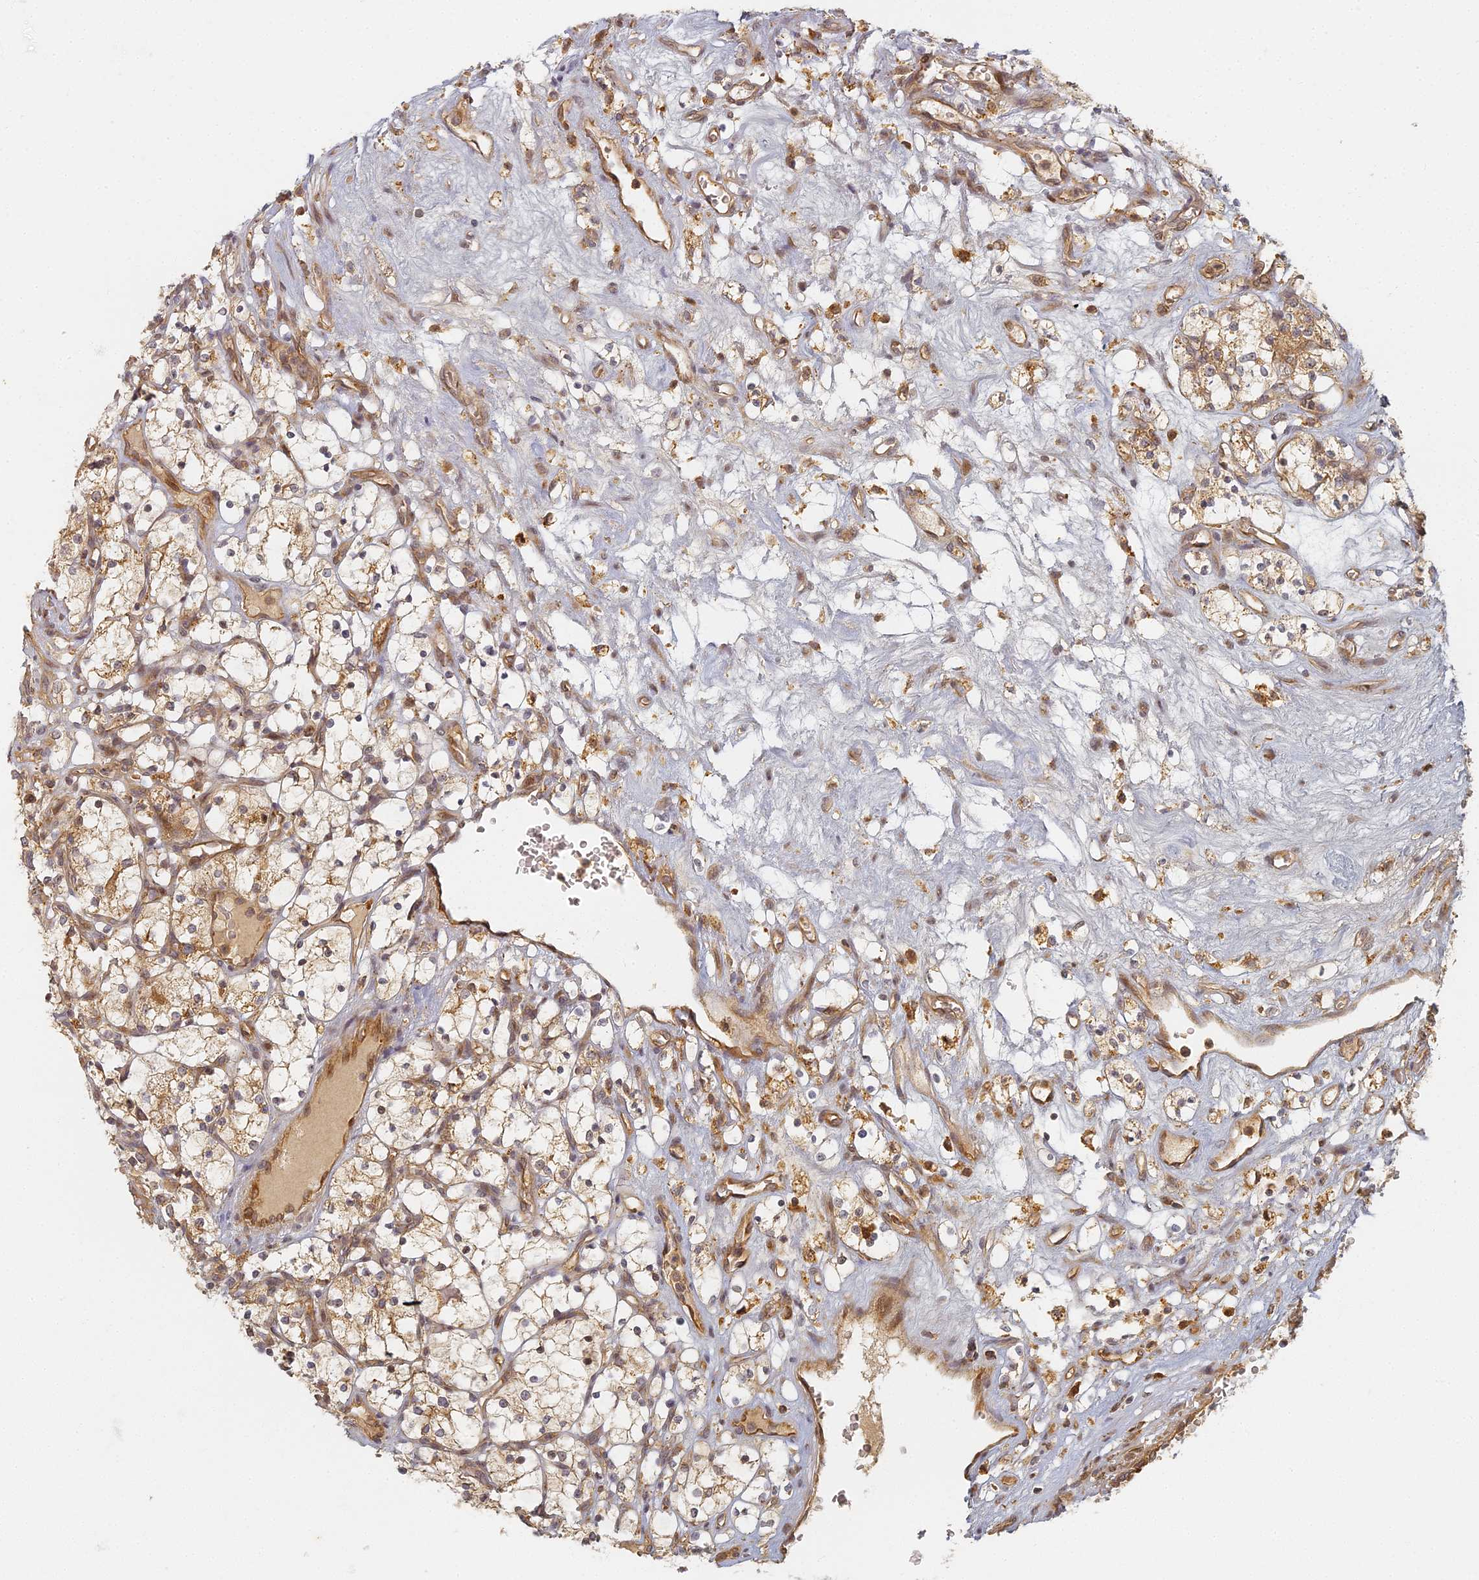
{"staining": {"intensity": "moderate", "quantity": "<25%", "location": "cytoplasmic/membranous"}, "tissue": "renal cancer", "cell_type": "Tumor cells", "image_type": "cancer", "snomed": [{"axis": "morphology", "description": "Adenocarcinoma, NOS"}, {"axis": "topography", "description": "Kidney"}], "caption": "Renal cancer (adenocarcinoma) tissue demonstrates moderate cytoplasmic/membranous positivity in about <25% of tumor cells, visualized by immunohistochemistry.", "gene": "INO80D", "patient": {"sex": "female", "age": 69}}